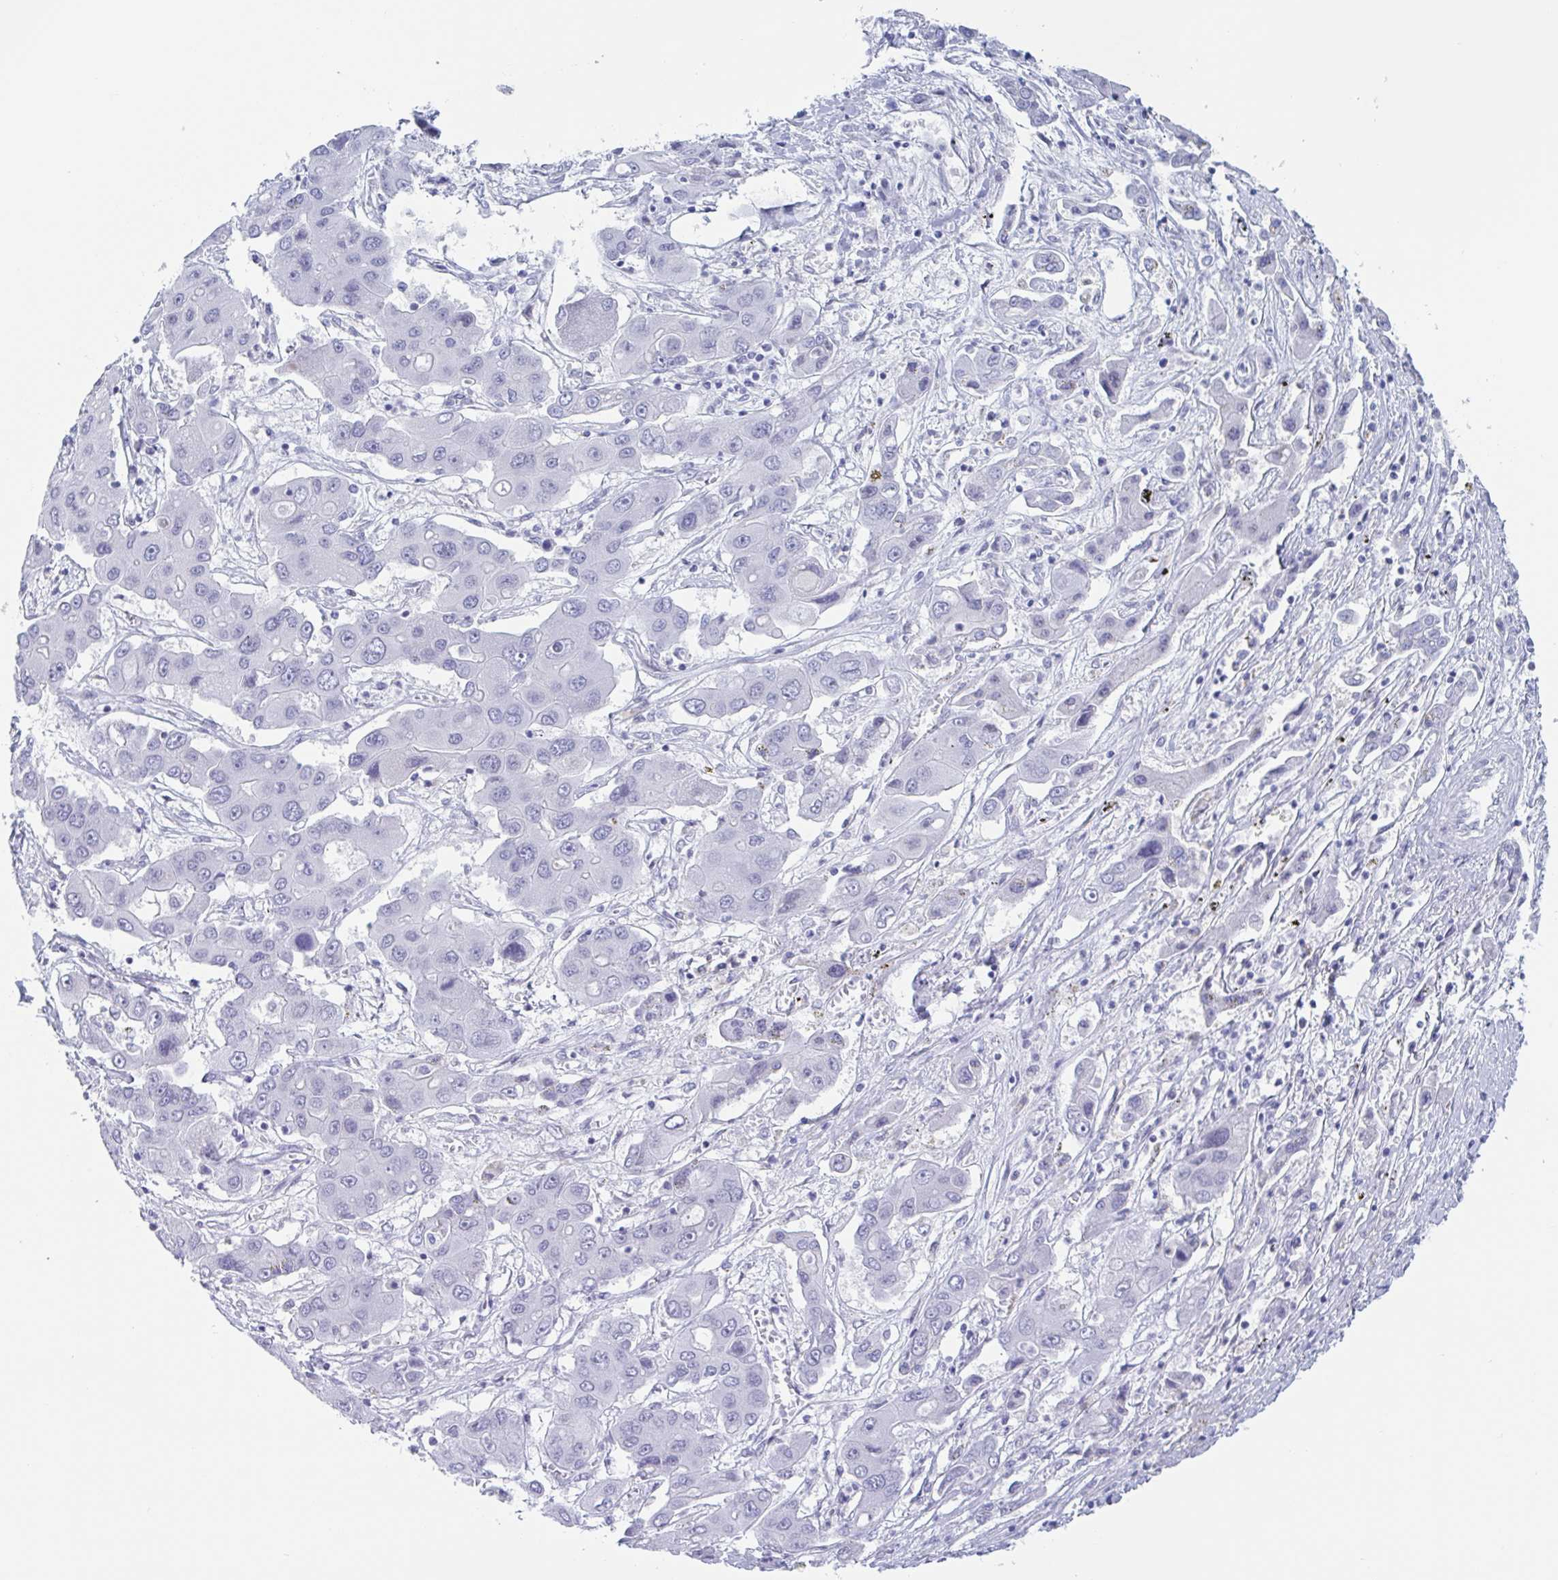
{"staining": {"intensity": "negative", "quantity": "none", "location": "none"}, "tissue": "liver cancer", "cell_type": "Tumor cells", "image_type": "cancer", "snomed": [{"axis": "morphology", "description": "Cholangiocarcinoma"}, {"axis": "topography", "description": "Liver"}], "caption": "Immunohistochemistry histopathology image of liver cancer (cholangiocarcinoma) stained for a protein (brown), which reveals no positivity in tumor cells.", "gene": "CDX4", "patient": {"sex": "male", "age": 67}}